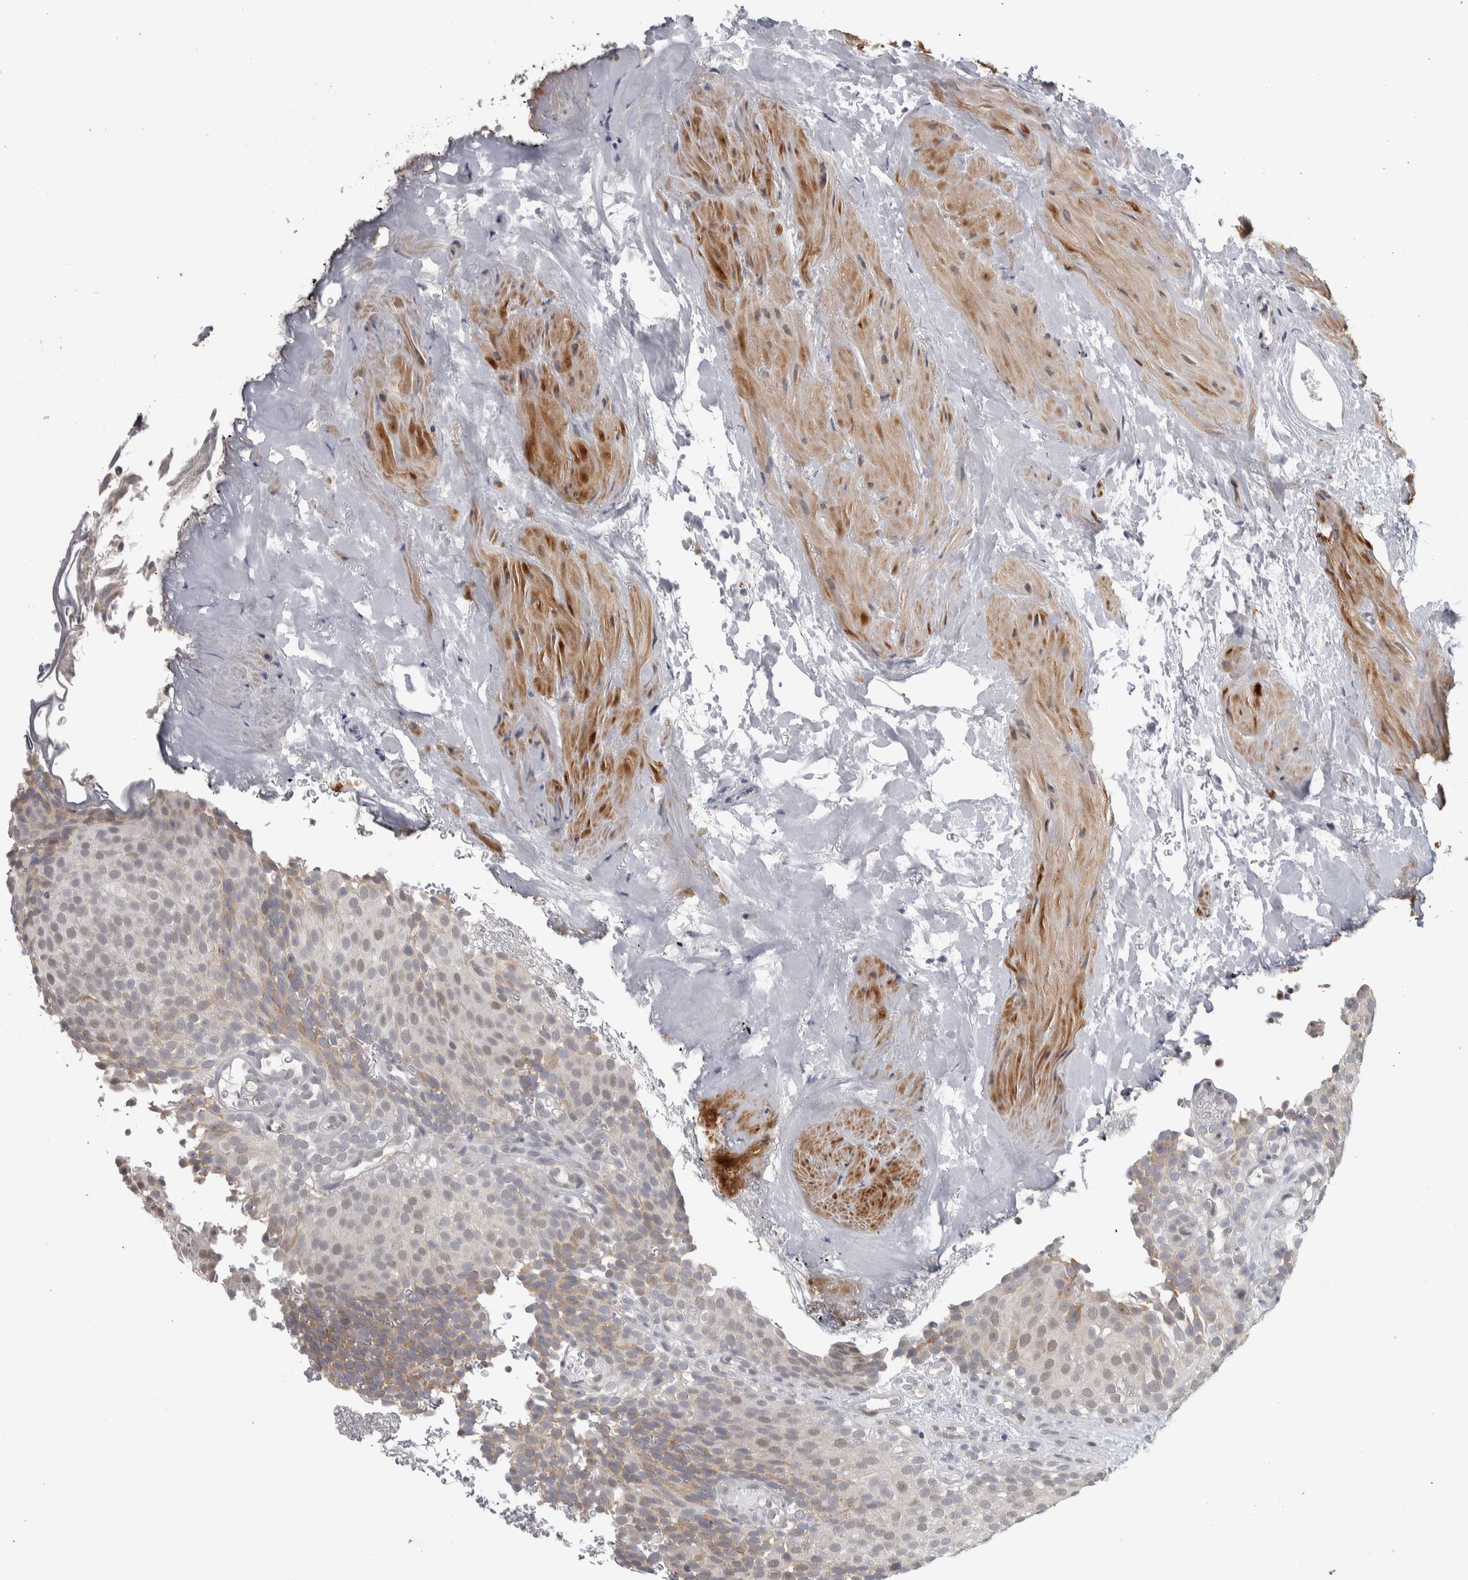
{"staining": {"intensity": "weak", "quantity": "25%-75%", "location": "cytoplasmic/membranous,nuclear"}, "tissue": "urothelial cancer", "cell_type": "Tumor cells", "image_type": "cancer", "snomed": [{"axis": "morphology", "description": "Urothelial carcinoma, Low grade"}, {"axis": "topography", "description": "Urinary bladder"}], "caption": "Immunohistochemical staining of human urothelial cancer reveals low levels of weak cytoplasmic/membranous and nuclear protein positivity in approximately 25%-75% of tumor cells. (Stains: DAB in brown, nuclei in blue, Microscopy: brightfield microscopy at high magnification).", "gene": "HEXIM2", "patient": {"sex": "male", "age": 78}}